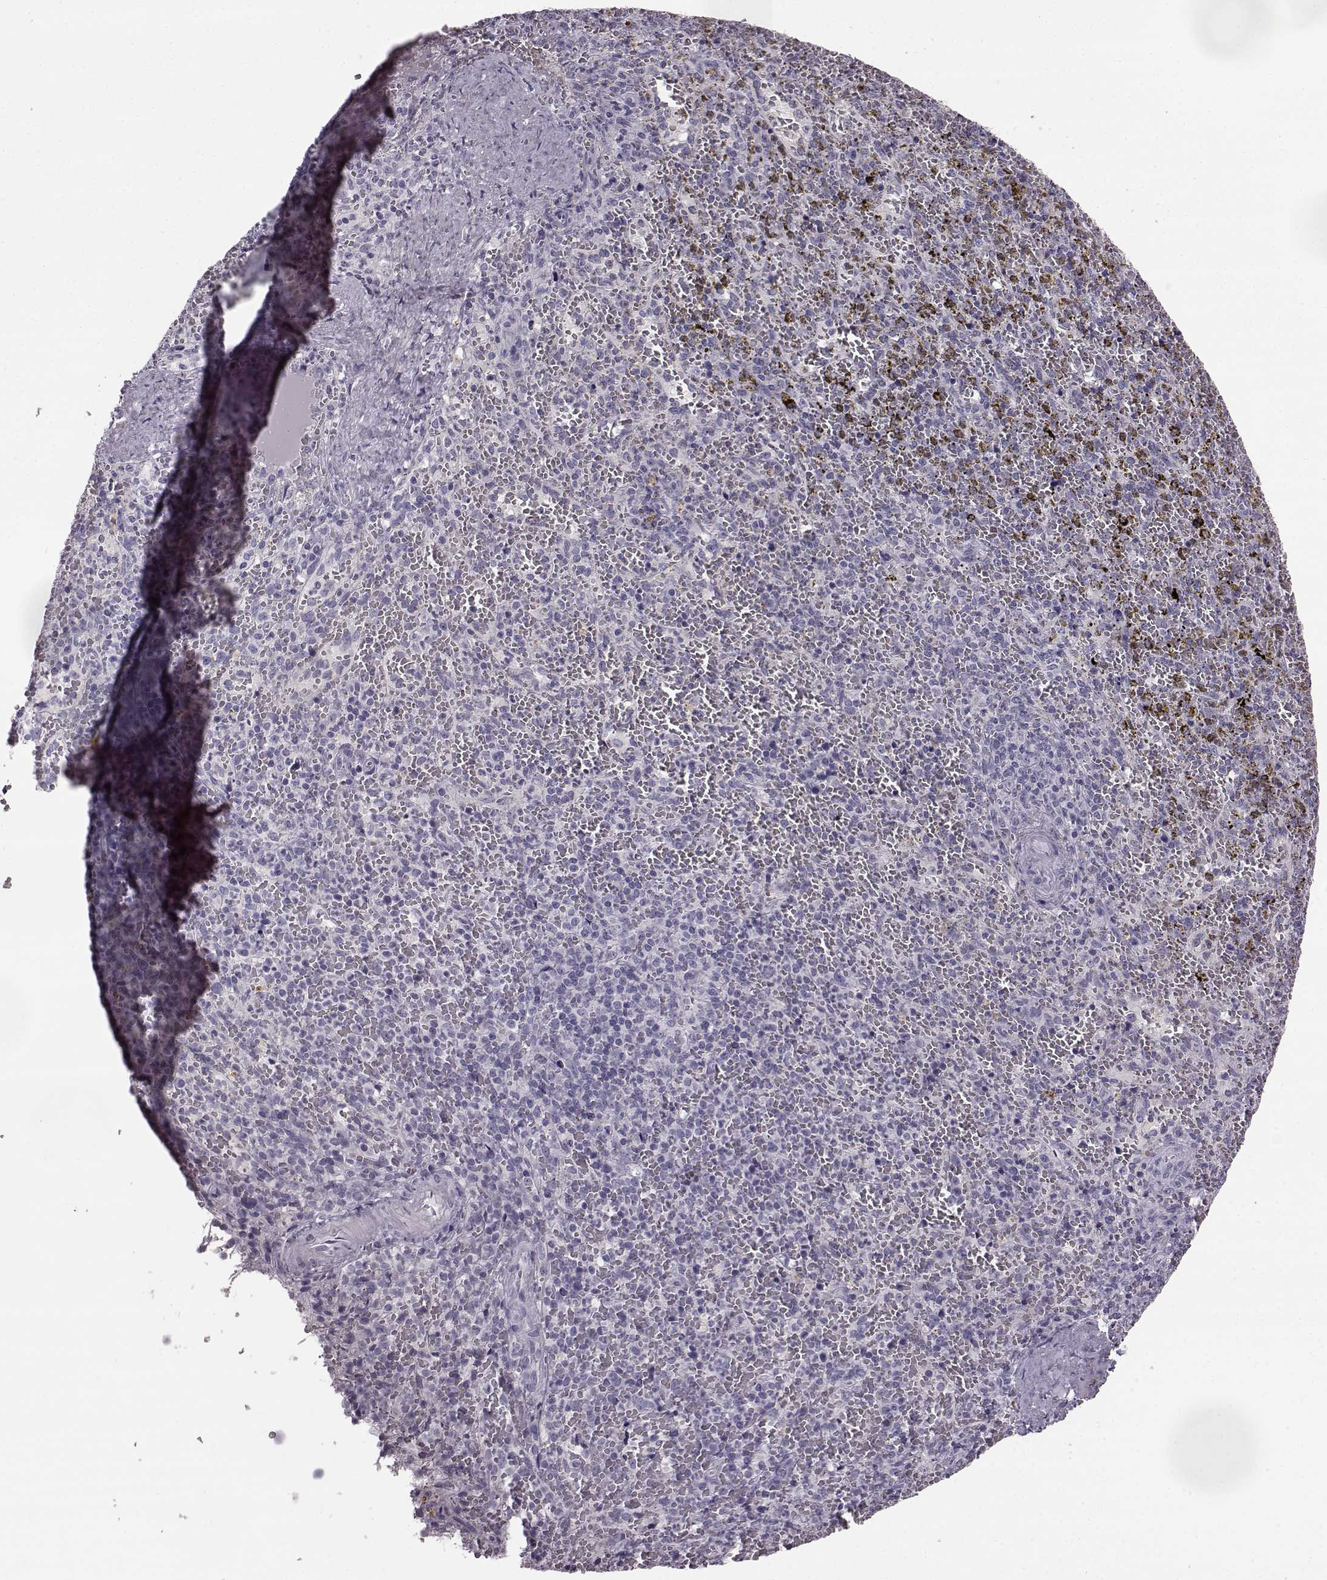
{"staining": {"intensity": "negative", "quantity": "none", "location": "none"}, "tissue": "spleen", "cell_type": "Cells in red pulp", "image_type": "normal", "snomed": [{"axis": "morphology", "description": "Normal tissue, NOS"}, {"axis": "topography", "description": "Spleen"}], "caption": "IHC photomicrograph of normal spleen: spleen stained with DAB (3,3'-diaminobenzidine) displays no significant protein staining in cells in red pulp.", "gene": "ODAD4", "patient": {"sex": "female", "age": 50}}